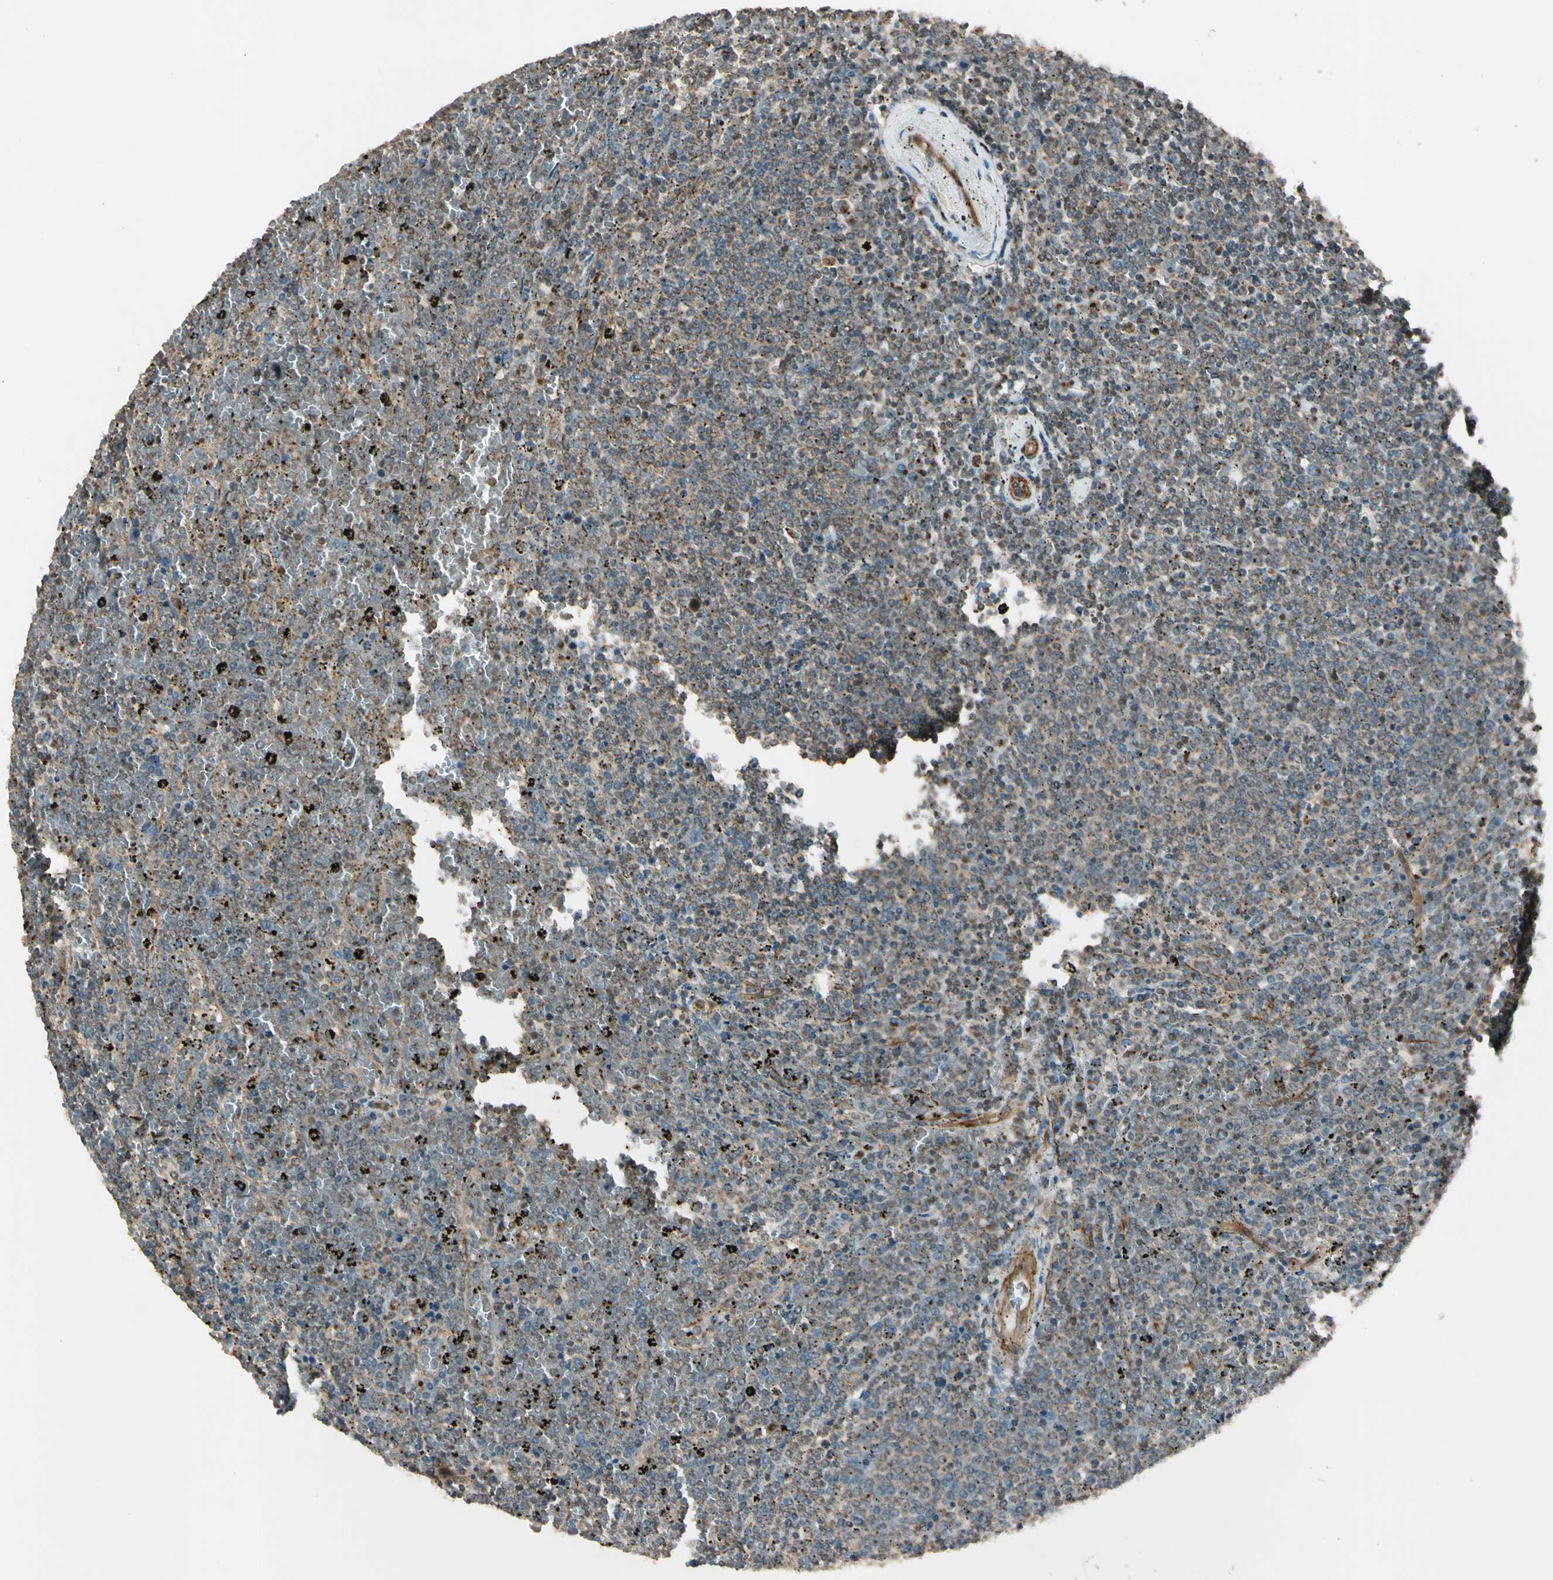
{"staining": {"intensity": "weak", "quantity": "25%-75%", "location": "cytoplasmic/membranous"}, "tissue": "lymphoma", "cell_type": "Tumor cells", "image_type": "cancer", "snomed": [{"axis": "morphology", "description": "Malignant lymphoma, non-Hodgkin's type, Low grade"}, {"axis": "topography", "description": "Spleen"}], "caption": "Approximately 25%-75% of tumor cells in lymphoma exhibit weak cytoplasmic/membranous protein staining as visualized by brown immunohistochemical staining.", "gene": "GCK", "patient": {"sex": "female", "age": 77}}